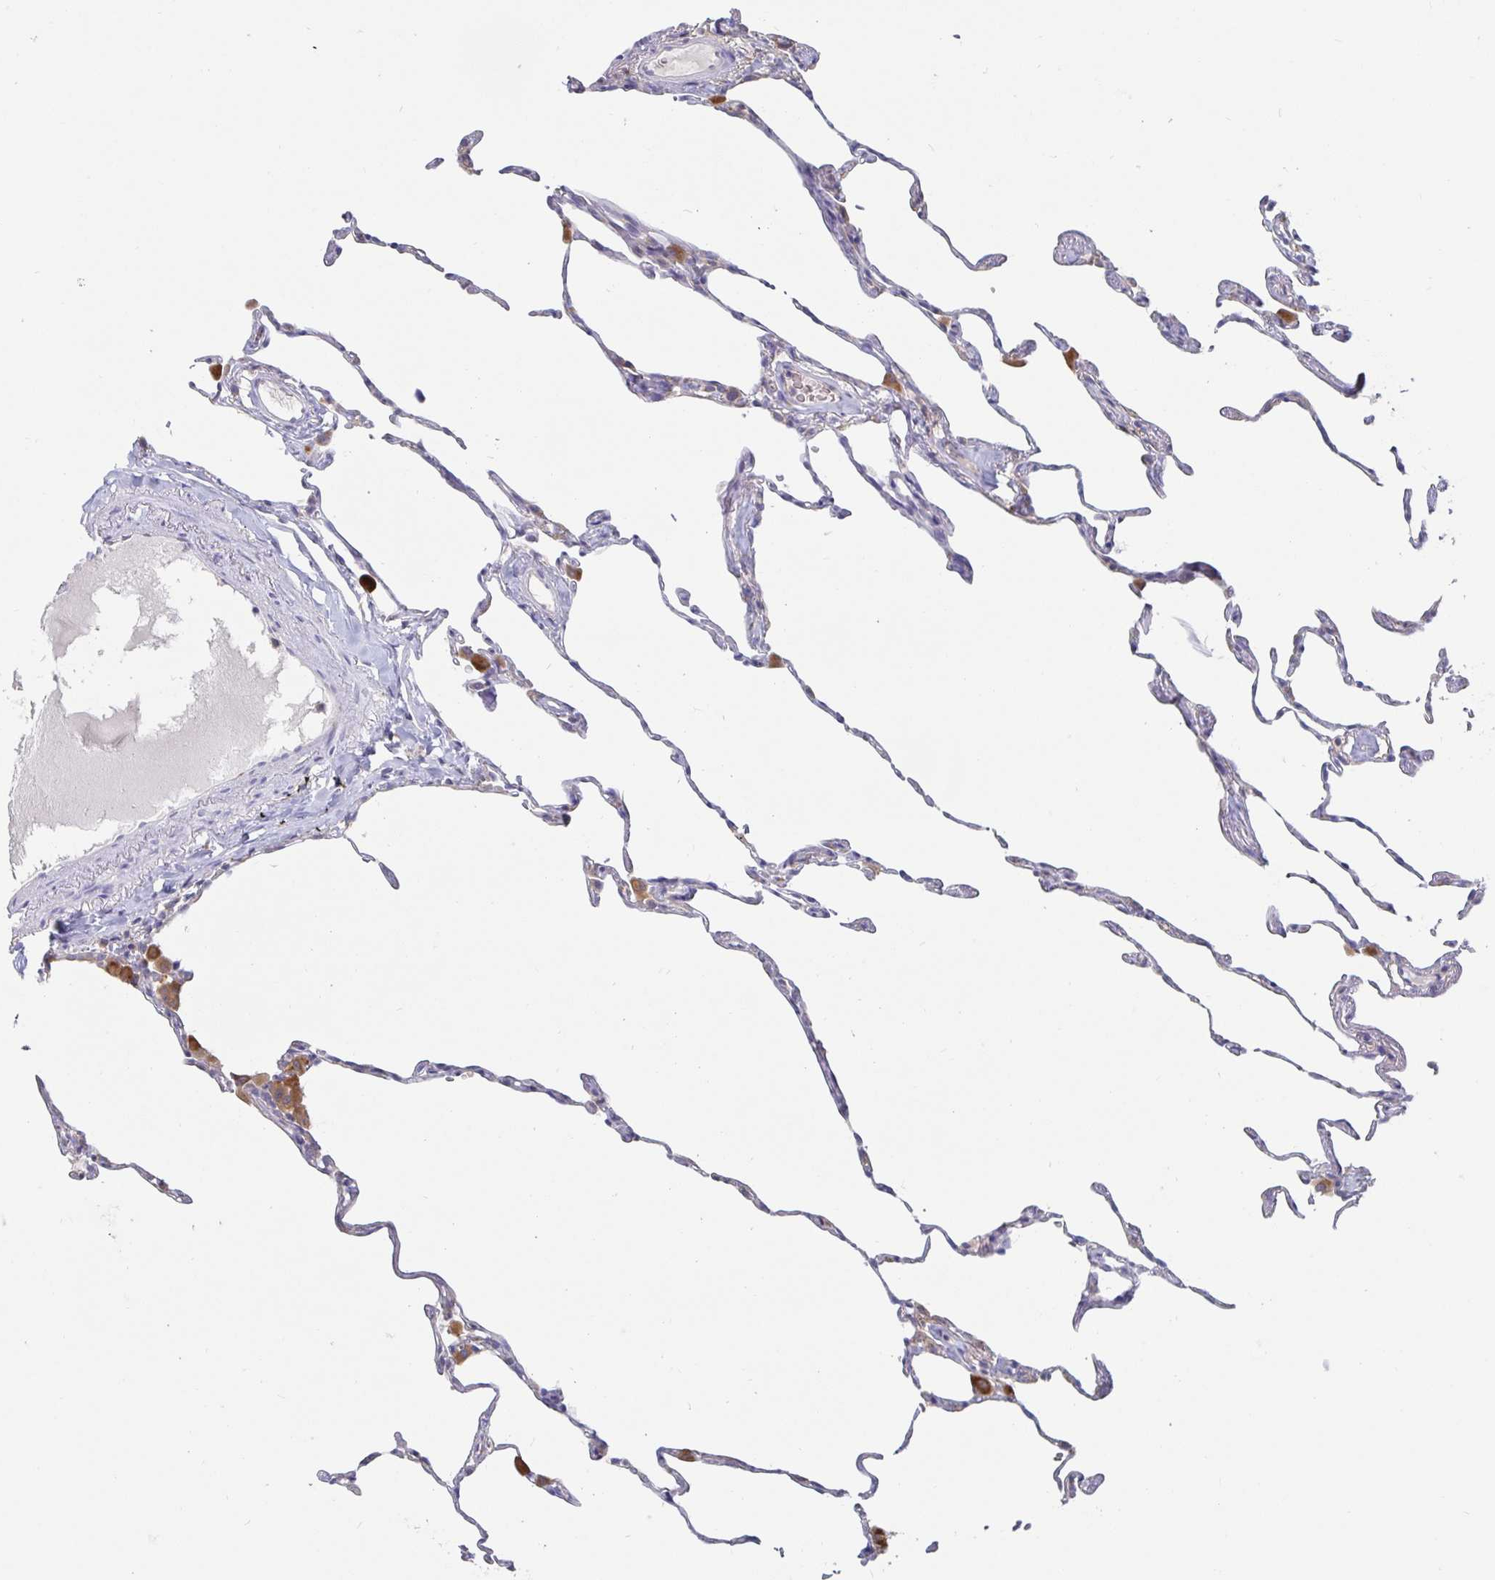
{"staining": {"intensity": "negative", "quantity": "none", "location": "none"}, "tissue": "lung", "cell_type": "Alveolar cells", "image_type": "normal", "snomed": [{"axis": "morphology", "description": "Normal tissue, NOS"}, {"axis": "topography", "description": "Lung"}], "caption": "DAB (3,3'-diaminobenzidine) immunohistochemical staining of unremarkable lung reveals no significant staining in alveolar cells. Brightfield microscopy of immunohistochemistry stained with DAB (3,3'-diaminobenzidine) (brown) and hematoxylin (blue), captured at high magnification.", "gene": "SPPL3", "patient": {"sex": "female", "age": 57}}